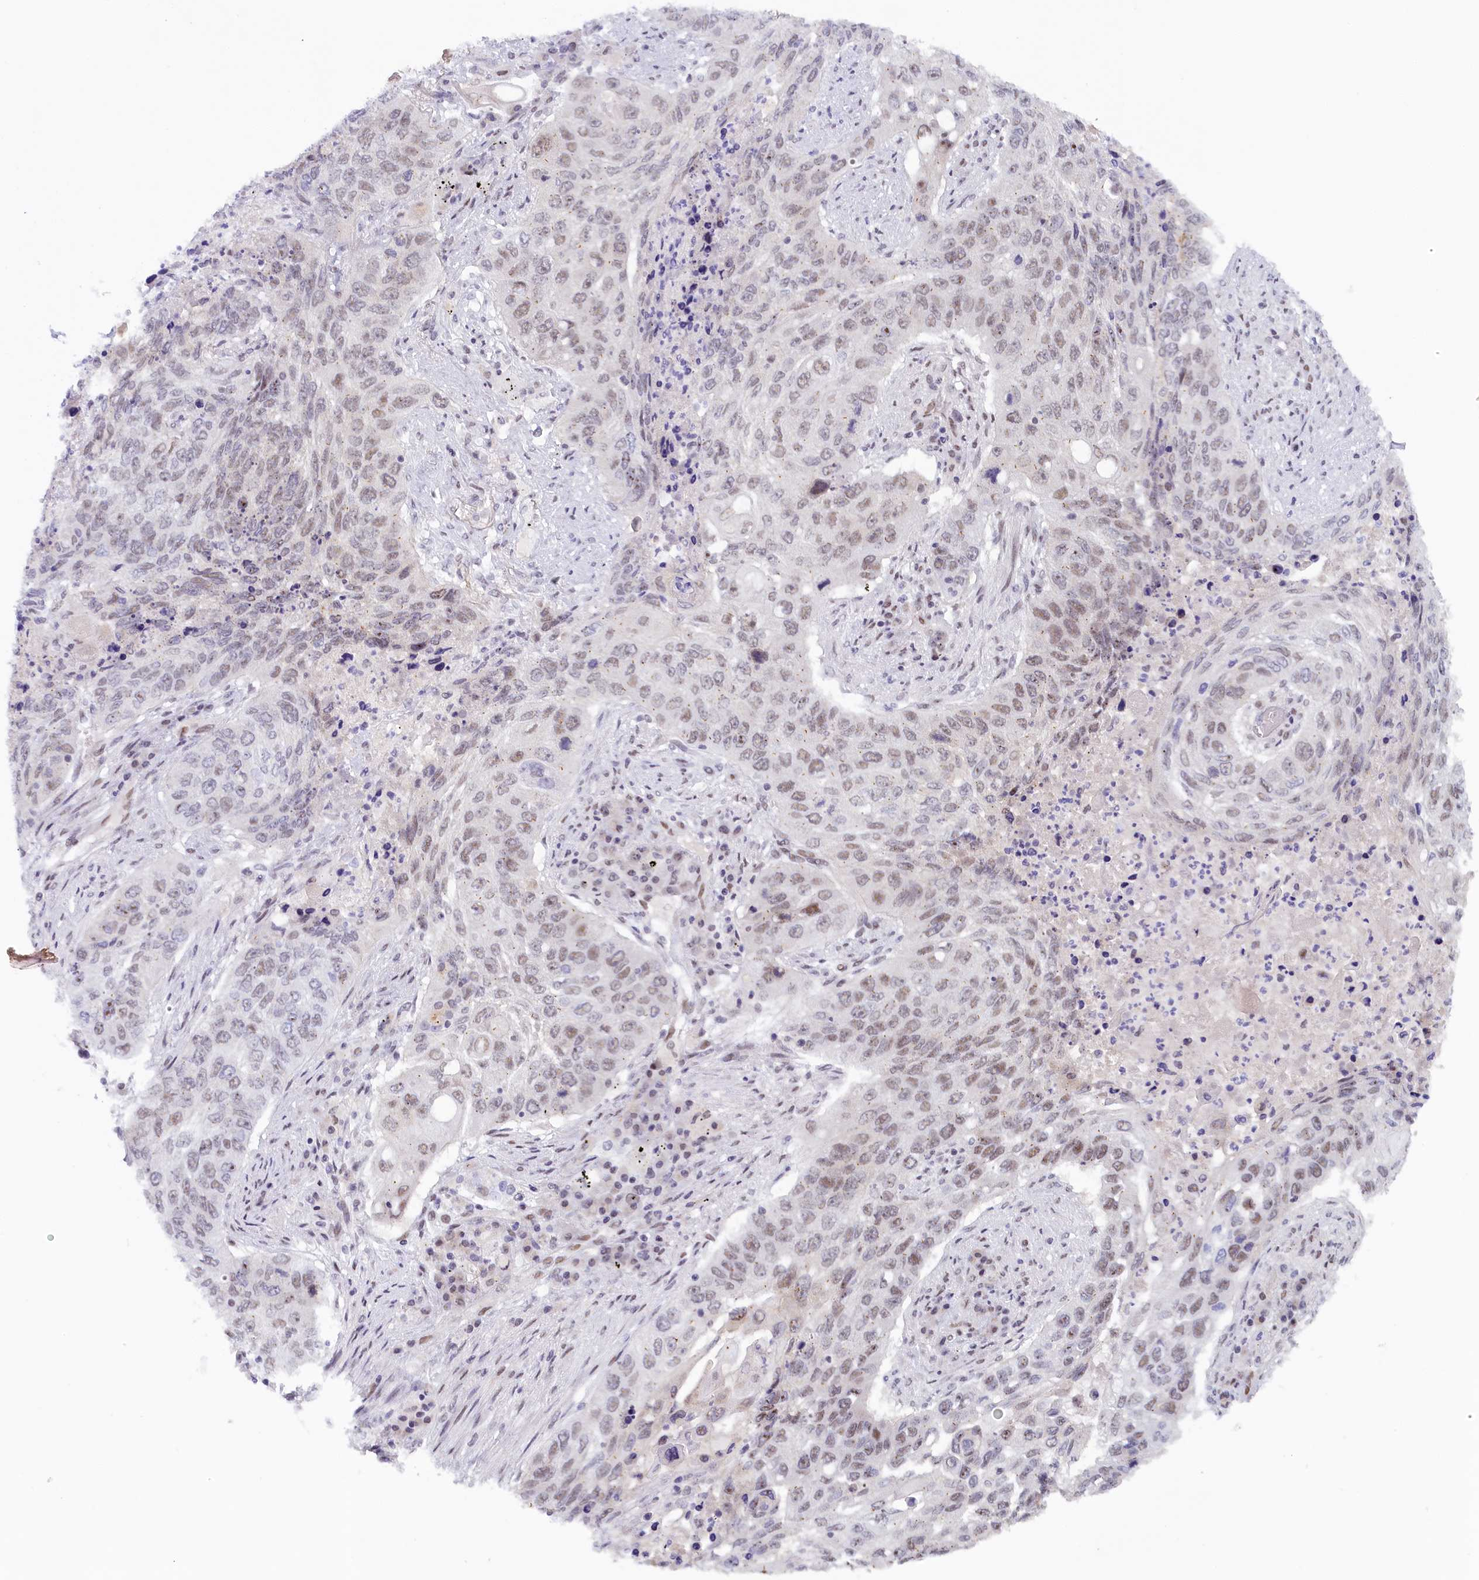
{"staining": {"intensity": "weak", "quantity": "25%-75%", "location": "nuclear"}, "tissue": "lung cancer", "cell_type": "Tumor cells", "image_type": "cancer", "snomed": [{"axis": "morphology", "description": "Squamous cell carcinoma, NOS"}, {"axis": "topography", "description": "Lung"}], "caption": "DAB immunohistochemical staining of human lung cancer shows weak nuclear protein staining in about 25%-75% of tumor cells. Using DAB (brown) and hematoxylin (blue) stains, captured at high magnification using brightfield microscopy.", "gene": "SEC31B", "patient": {"sex": "female", "age": 63}}